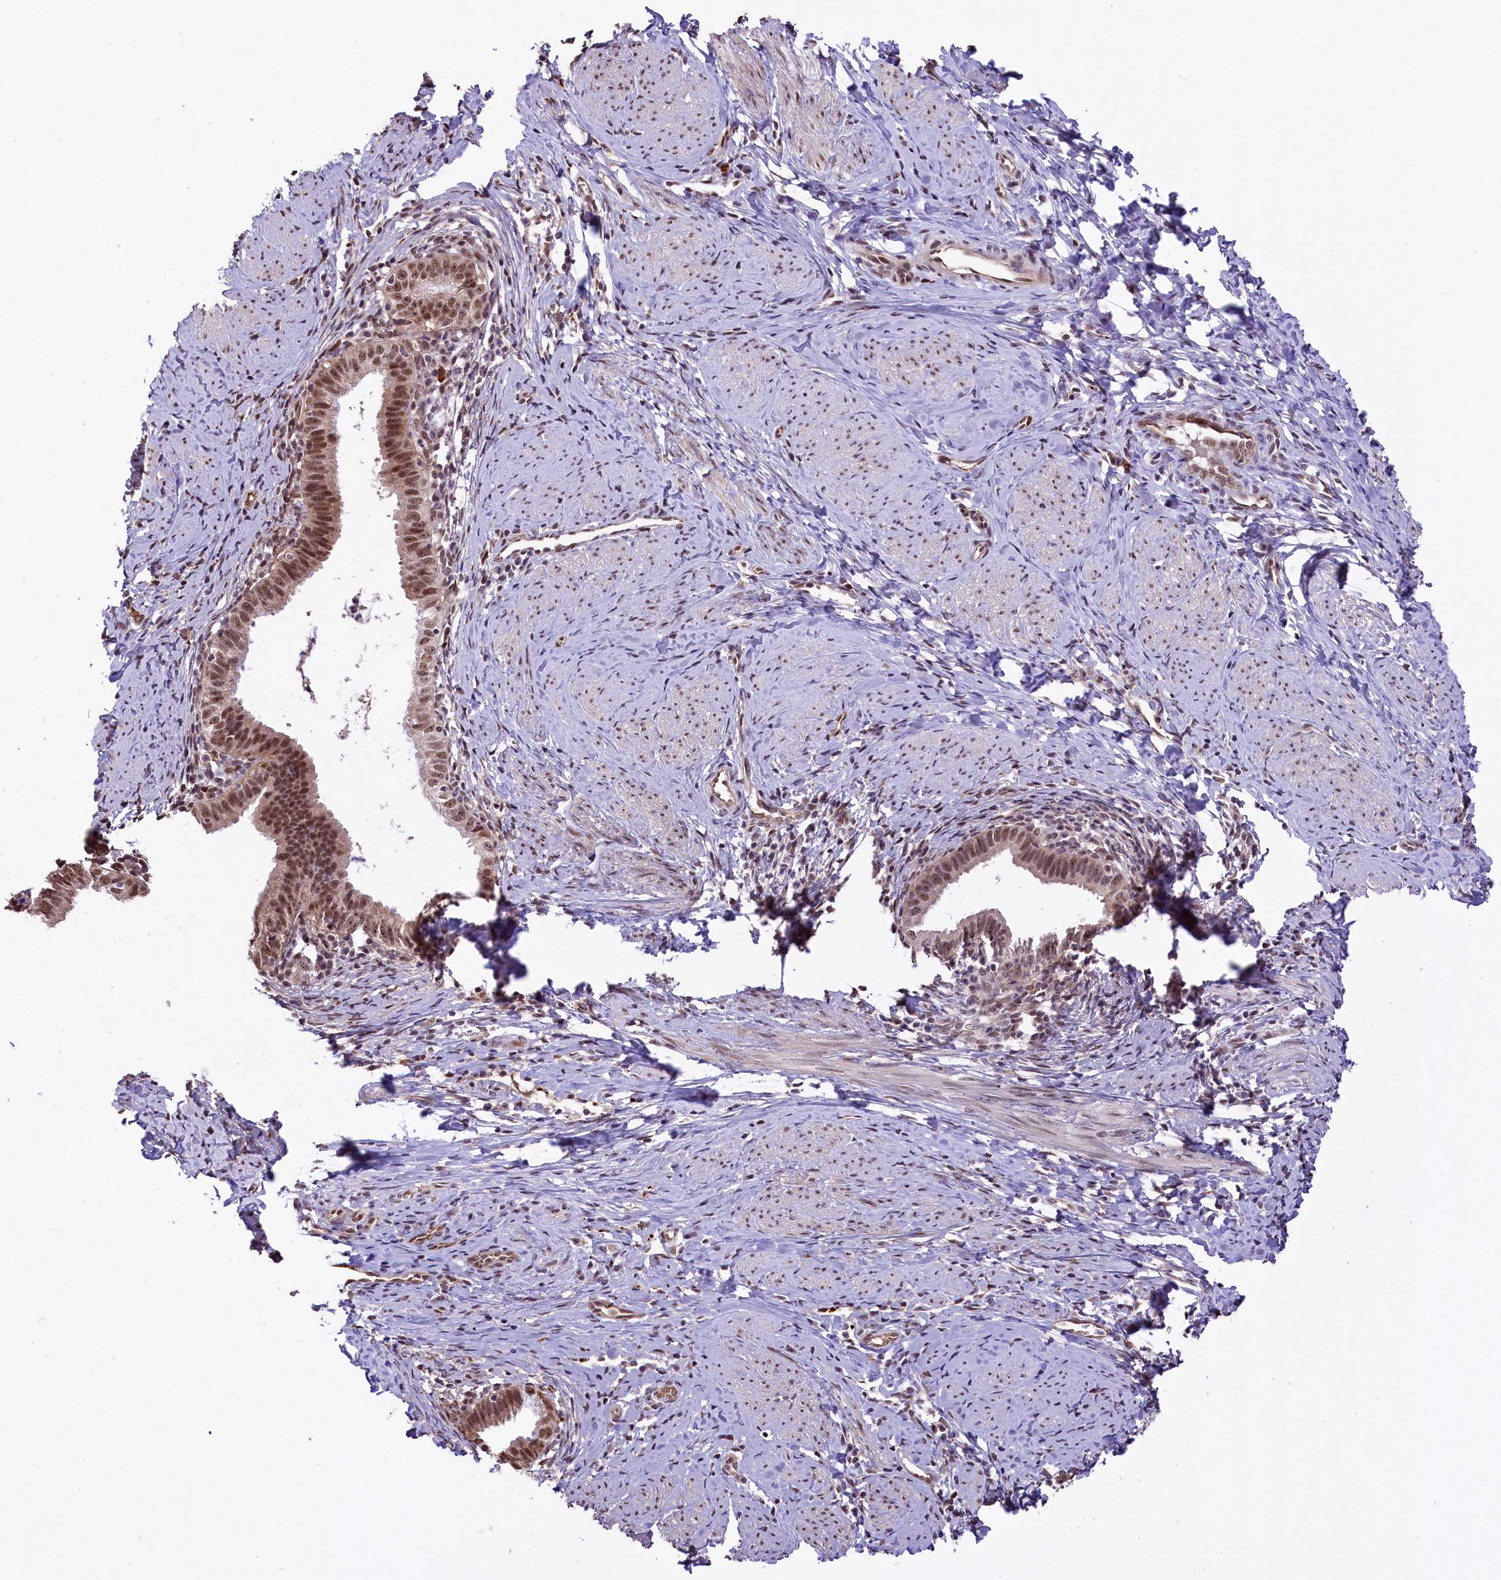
{"staining": {"intensity": "moderate", "quantity": ">75%", "location": "nuclear"}, "tissue": "cervical cancer", "cell_type": "Tumor cells", "image_type": "cancer", "snomed": [{"axis": "morphology", "description": "Adenocarcinoma, NOS"}, {"axis": "topography", "description": "Cervix"}], "caption": "A high-resolution histopathology image shows IHC staining of cervical cancer, which displays moderate nuclear staining in about >75% of tumor cells.", "gene": "MRPL54", "patient": {"sex": "female", "age": 36}}